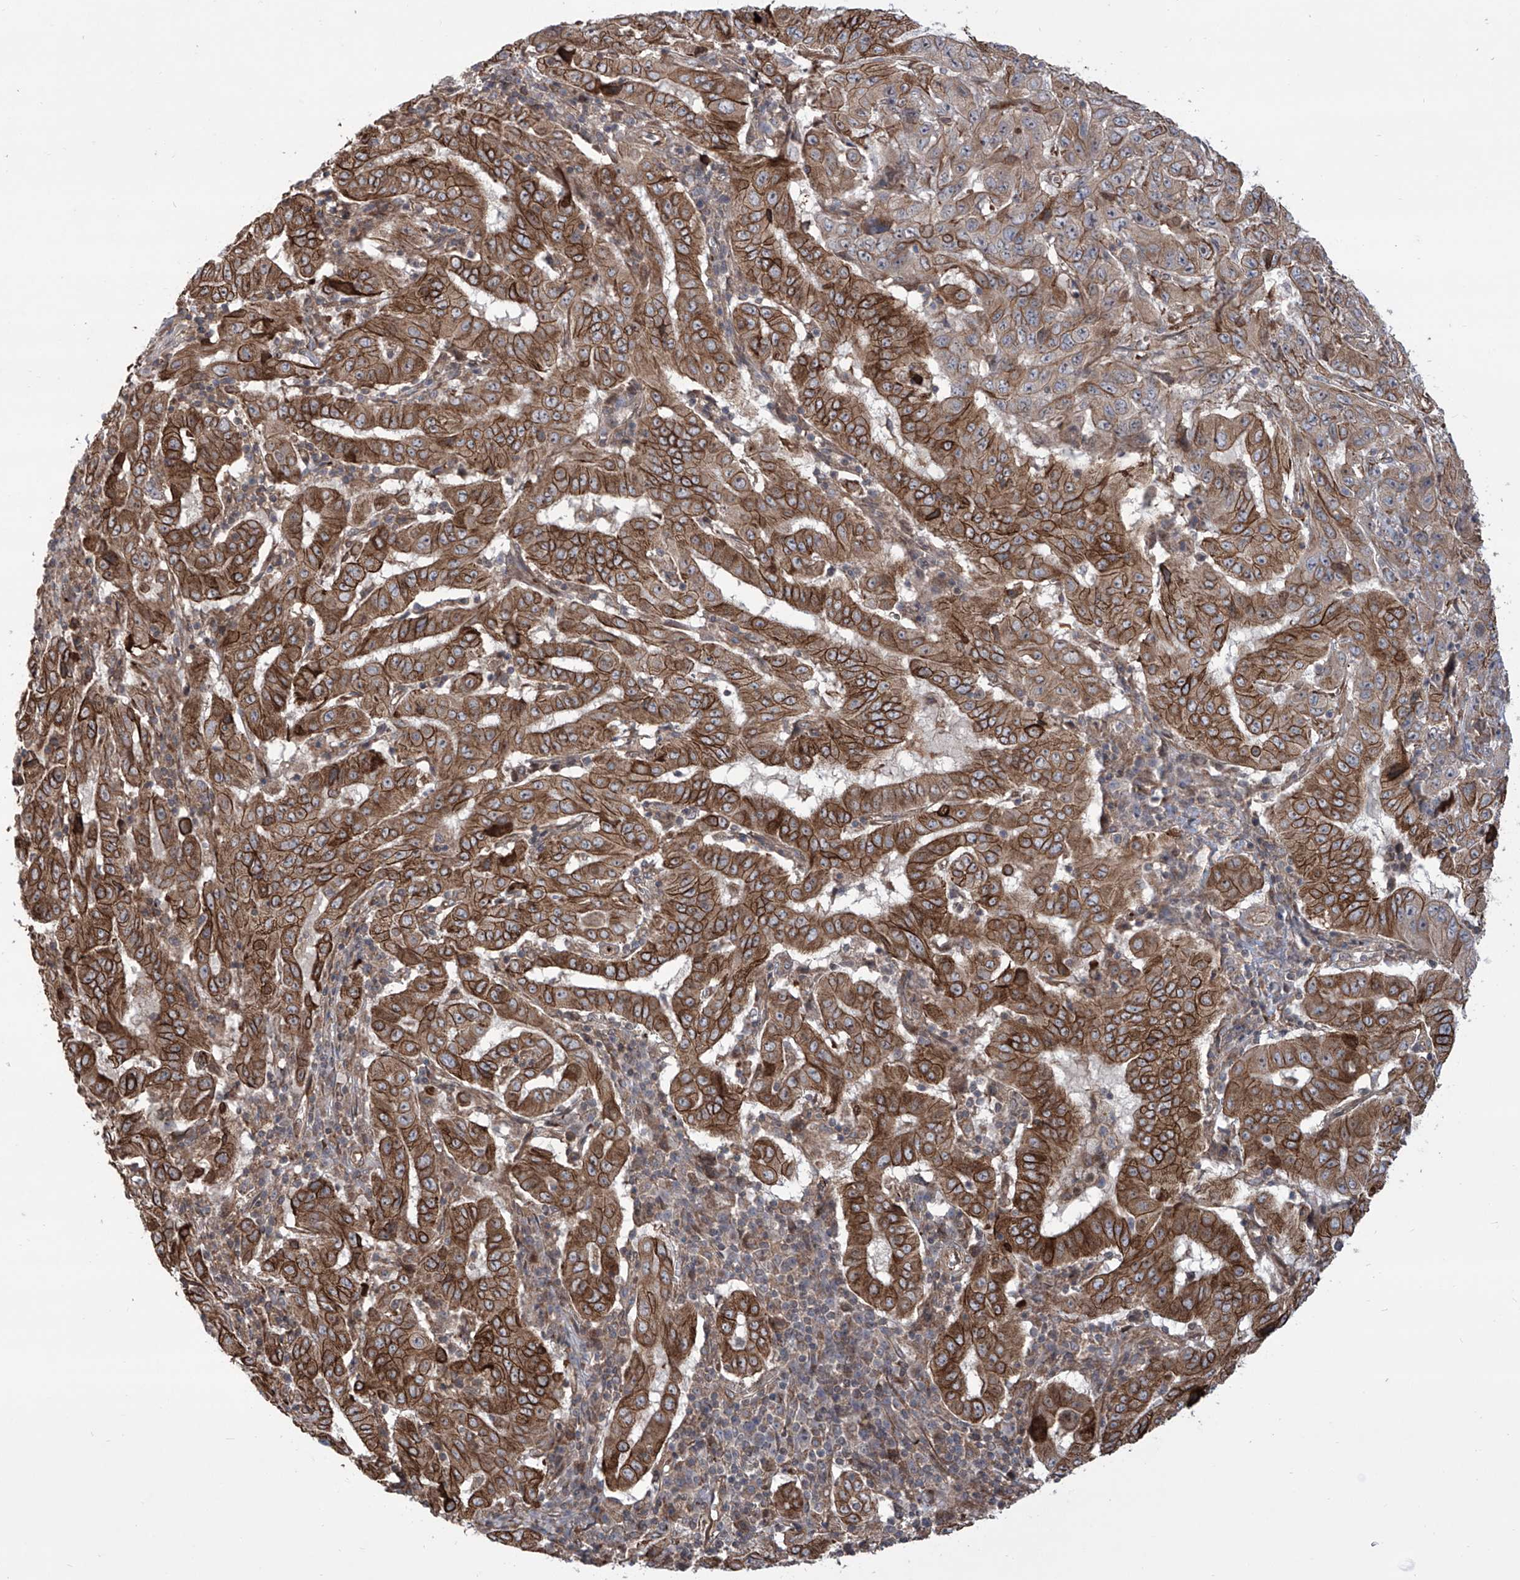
{"staining": {"intensity": "strong", "quantity": ">75%", "location": "cytoplasmic/membranous"}, "tissue": "pancreatic cancer", "cell_type": "Tumor cells", "image_type": "cancer", "snomed": [{"axis": "morphology", "description": "Adenocarcinoma, NOS"}, {"axis": "topography", "description": "Pancreas"}], "caption": "Immunohistochemistry (IHC) (DAB) staining of human pancreatic cancer (adenocarcinoma) shows strong cytoplasmic/membranous protein positivity in approximately >75% of tumor cells. (DAB IHC, brown staining for protein, blue staining for nuclei).", "gene": "APAF1", "patient": {"sex": "male", "age": 63}}